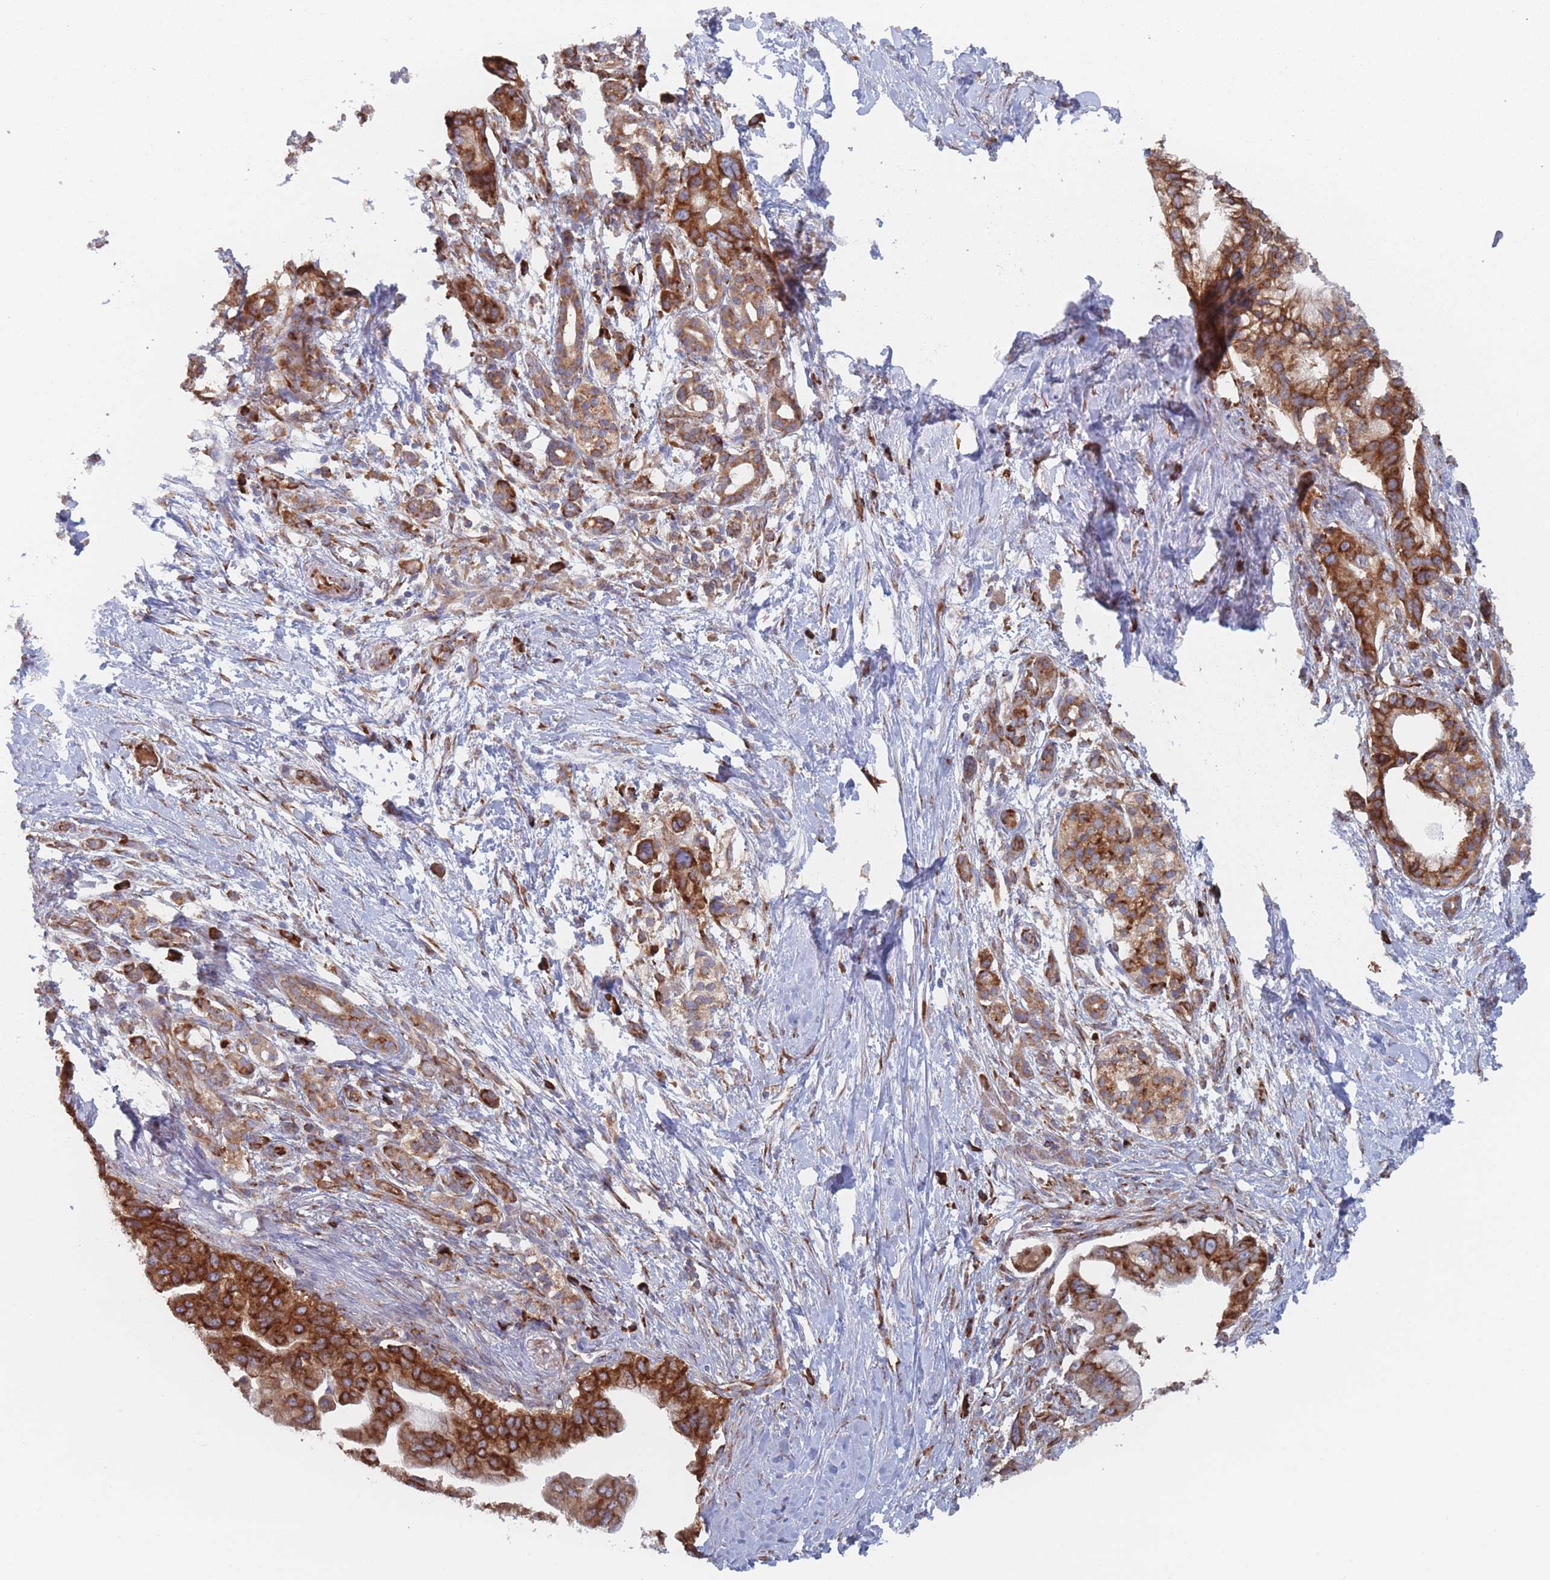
{"staining": {"intensity": "strong", "quantity": ">75%", "location": "cytoplasmic/membranous"}, "tissue": "pancreatic cancer", "cell_type": "Tumor cells", "image_type": "cancer", "snomed": [{"axis": "morphology", "description": "Adenocarcinoma, NOS"}, {"axis": "topography", "description": "Pancreas"}], "caption": "Human pancreatic adenocarcinoma stained with a protein marker reveals strong staining in tumor cells.", "gene": "EEF1B2", "patient": {"sex": "male", "age": 68}}